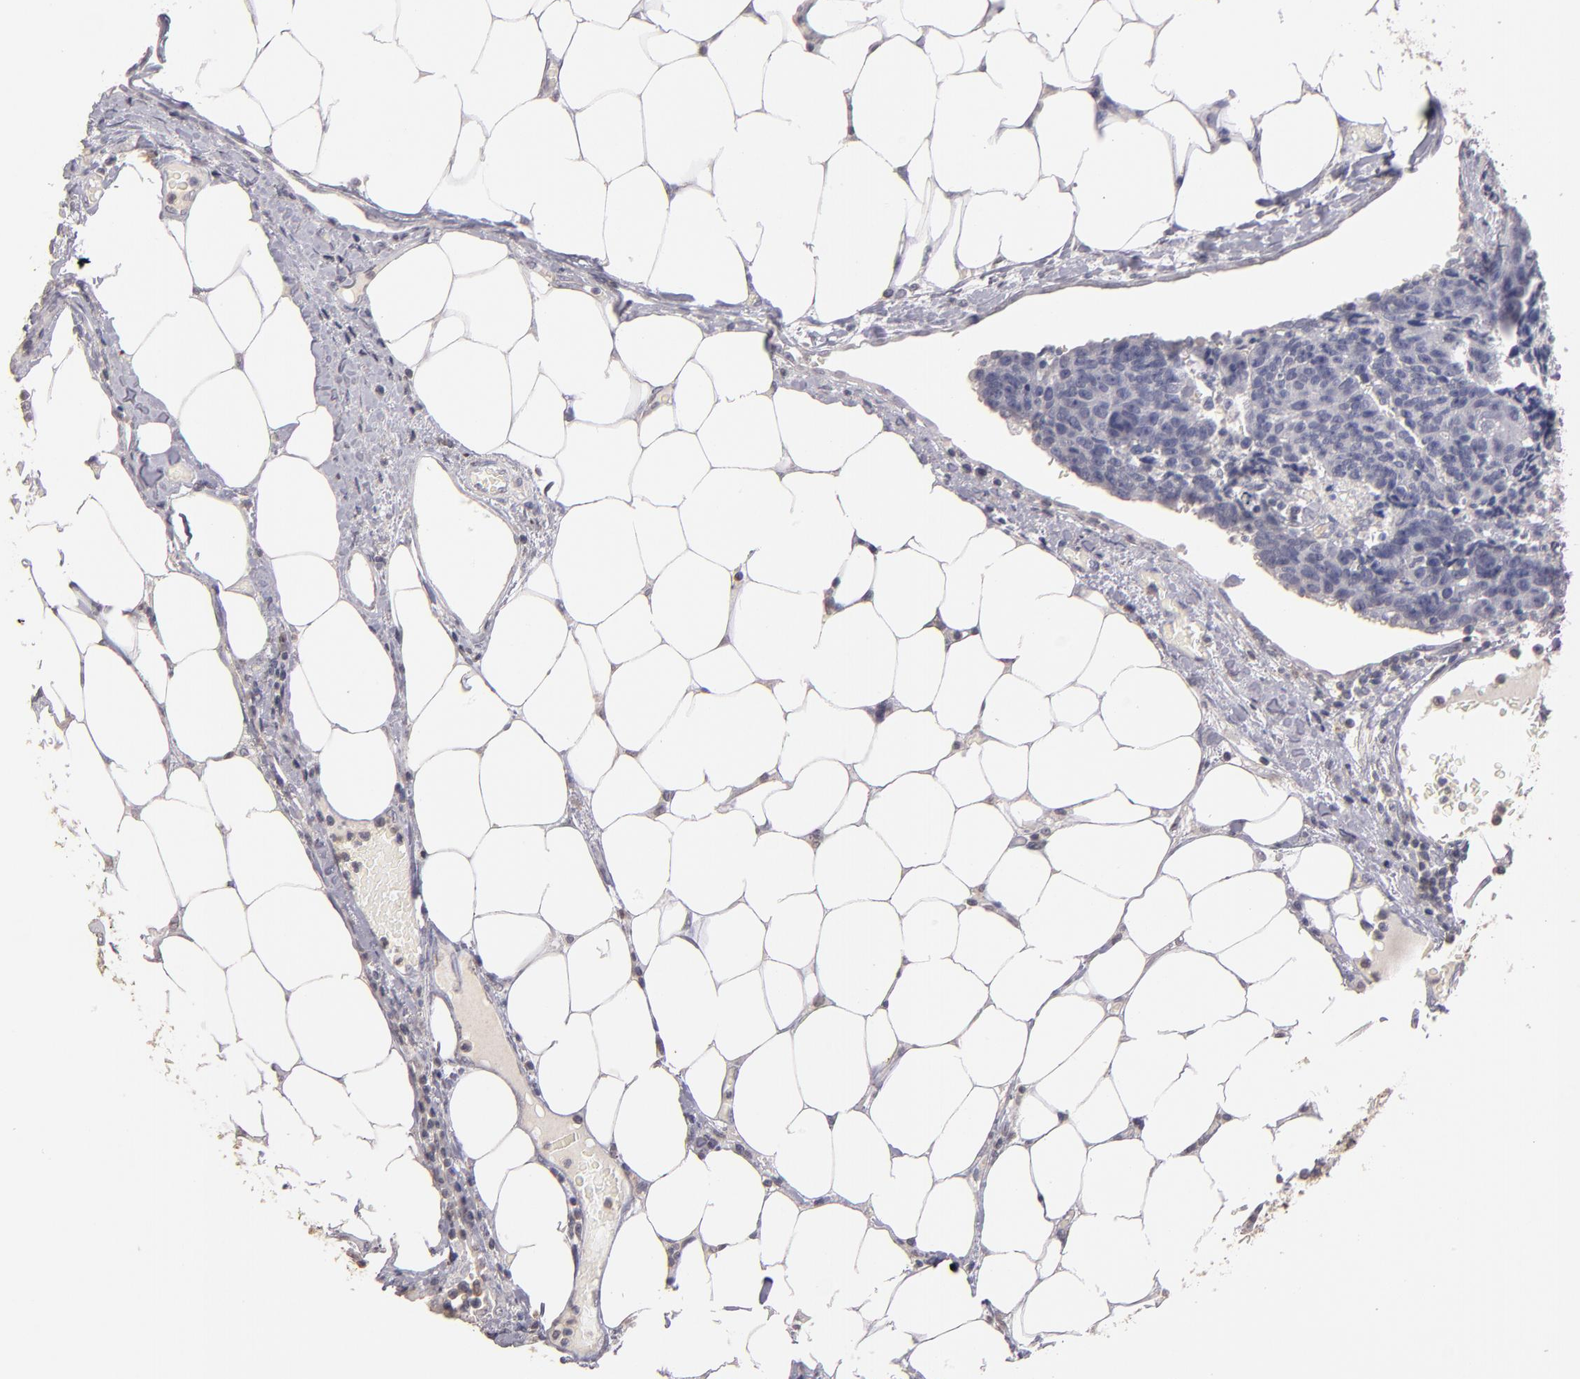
{"staining": {"intensity": "negative", "quantity": "none", "location": "none"}, "tissue": "colorectal cancer", "cell_type": "Tumor cells", "image_type": "cancer", "snomed": [{"axis": "morphology", "description": "Adenocarcinoma, NOS"}, {"axis": "topography", "description": "Colon"}], "caption": "This is an immunohistochemistry photomicrograph of adenocarcinoma (colorectal). There is no staining in tumor cells.", "gene": "SOX10", "patient": {"sex": "female", "age": 86}}